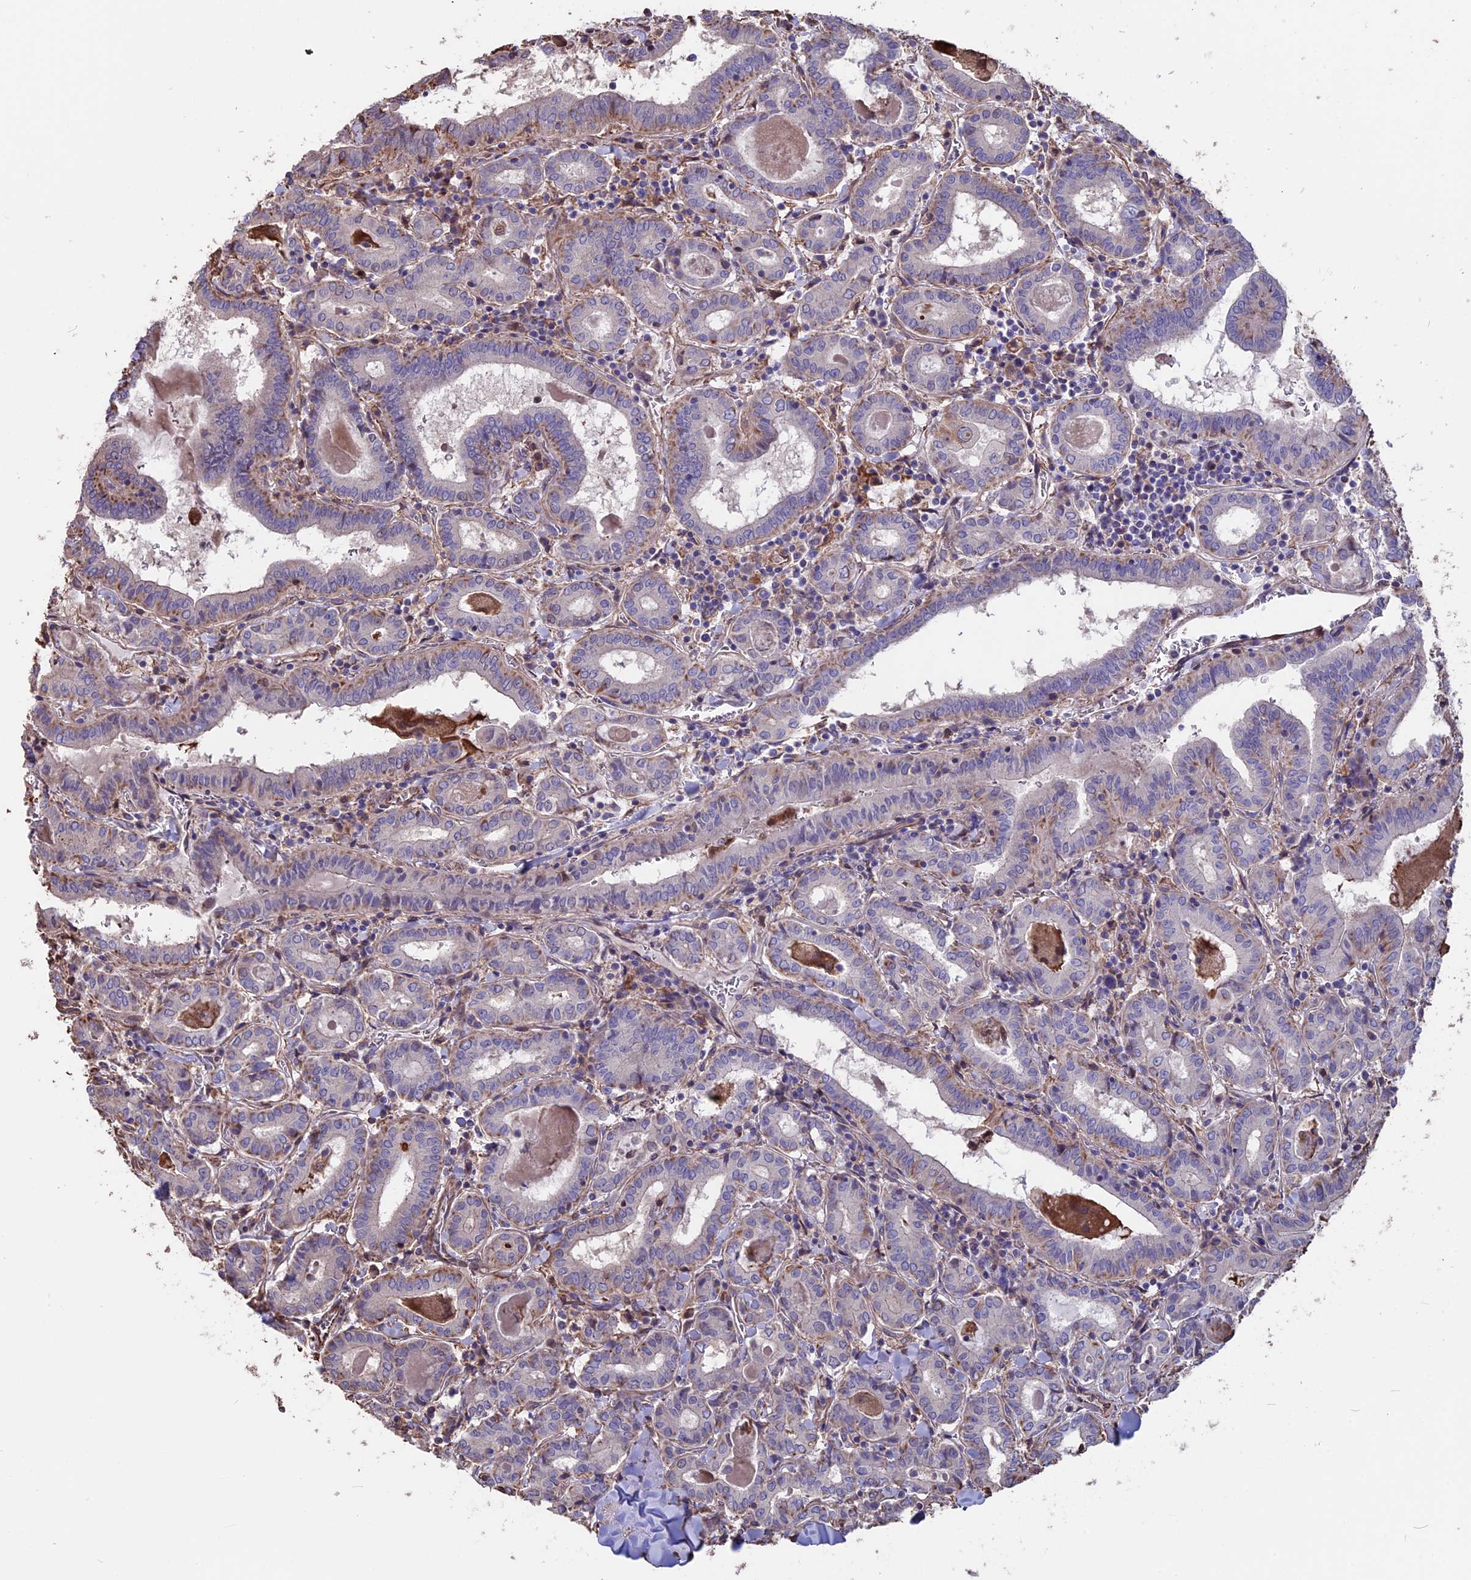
{"staining": {"intensity": "weak", "quantity": "25%-75%", "location": "cytoplasmic/membranous"}, "tissue": "thyroid cancer", "cell_type": "Tumor cells", "image_type": "cancer", "snomed": [{"axis": "morphology", "description": "Papillary adenocarcinoma, NOS"}, {"axis": "topography", "description": "Thyroid gland"}], "caption": "A brown stain highlights weak cytoplasmic/membranous staining of a protein in human thyroid cancer (papillary adenocarcinoma) tumor cells.", "gene": "SEH1L", "patient": {"sex": "female", "age": 72}}